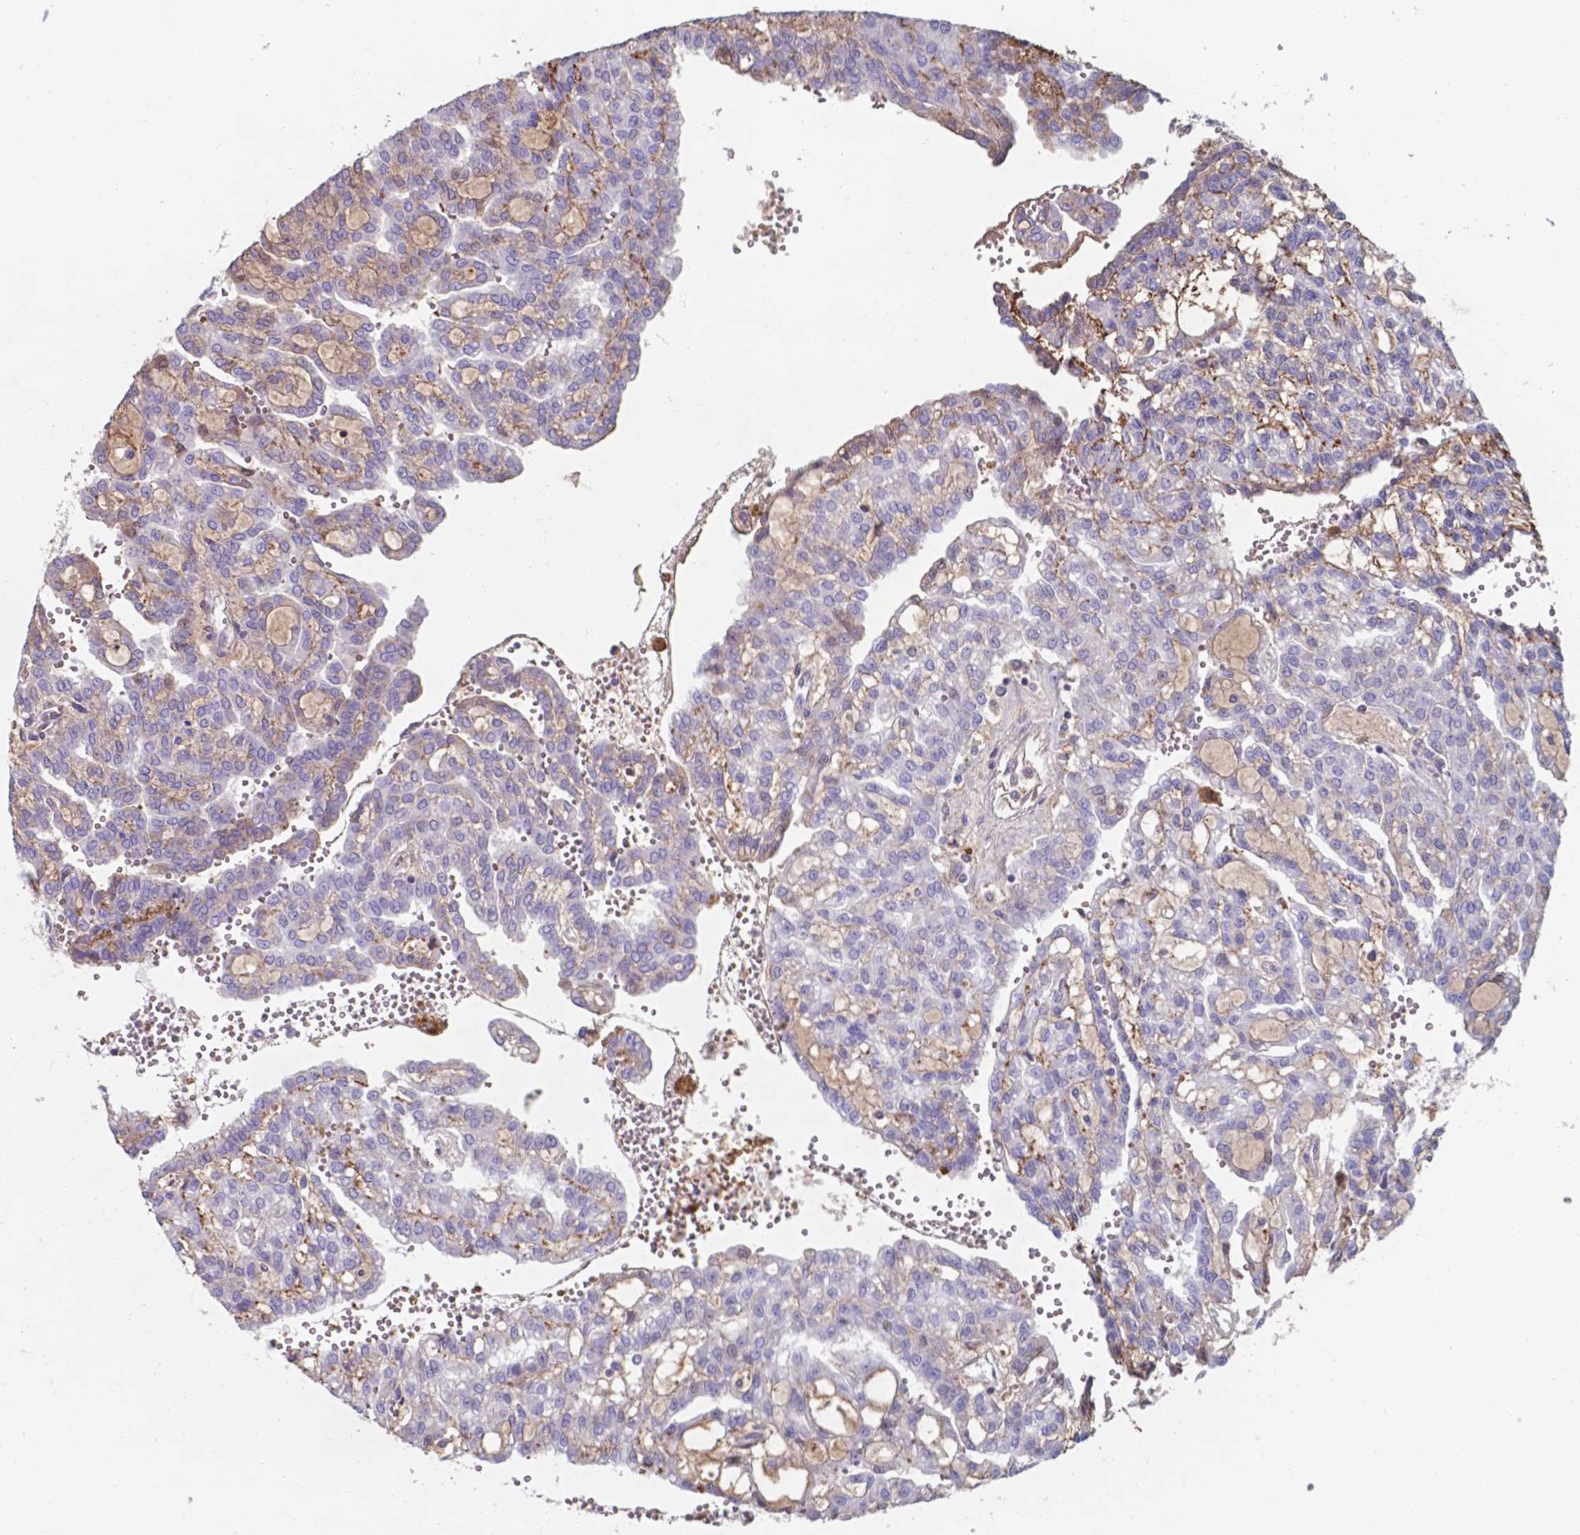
{"staining": {"intensity": "weak", "quantity": "25%-75%", "location": "cytoplasmic/membranous"}, "tissue": "renal cancer", "cell_type": "Tumor cells", "image_type": "cancer", "snomed": [{"axis": "morphology", "description": "Adenocarcinoma, NOS"}, {"axis": "topography", "description": "Kidney"}], "caption": "Immunohistochemical staining of human renal cancer (adenocarcinoma) displays low levels of weak cytoplasmic/membranous protein staining in approximately 25%-75% of tumor cells.", "gene": "SERPINA1", "patient": {"sex": "male", "age": 63}}